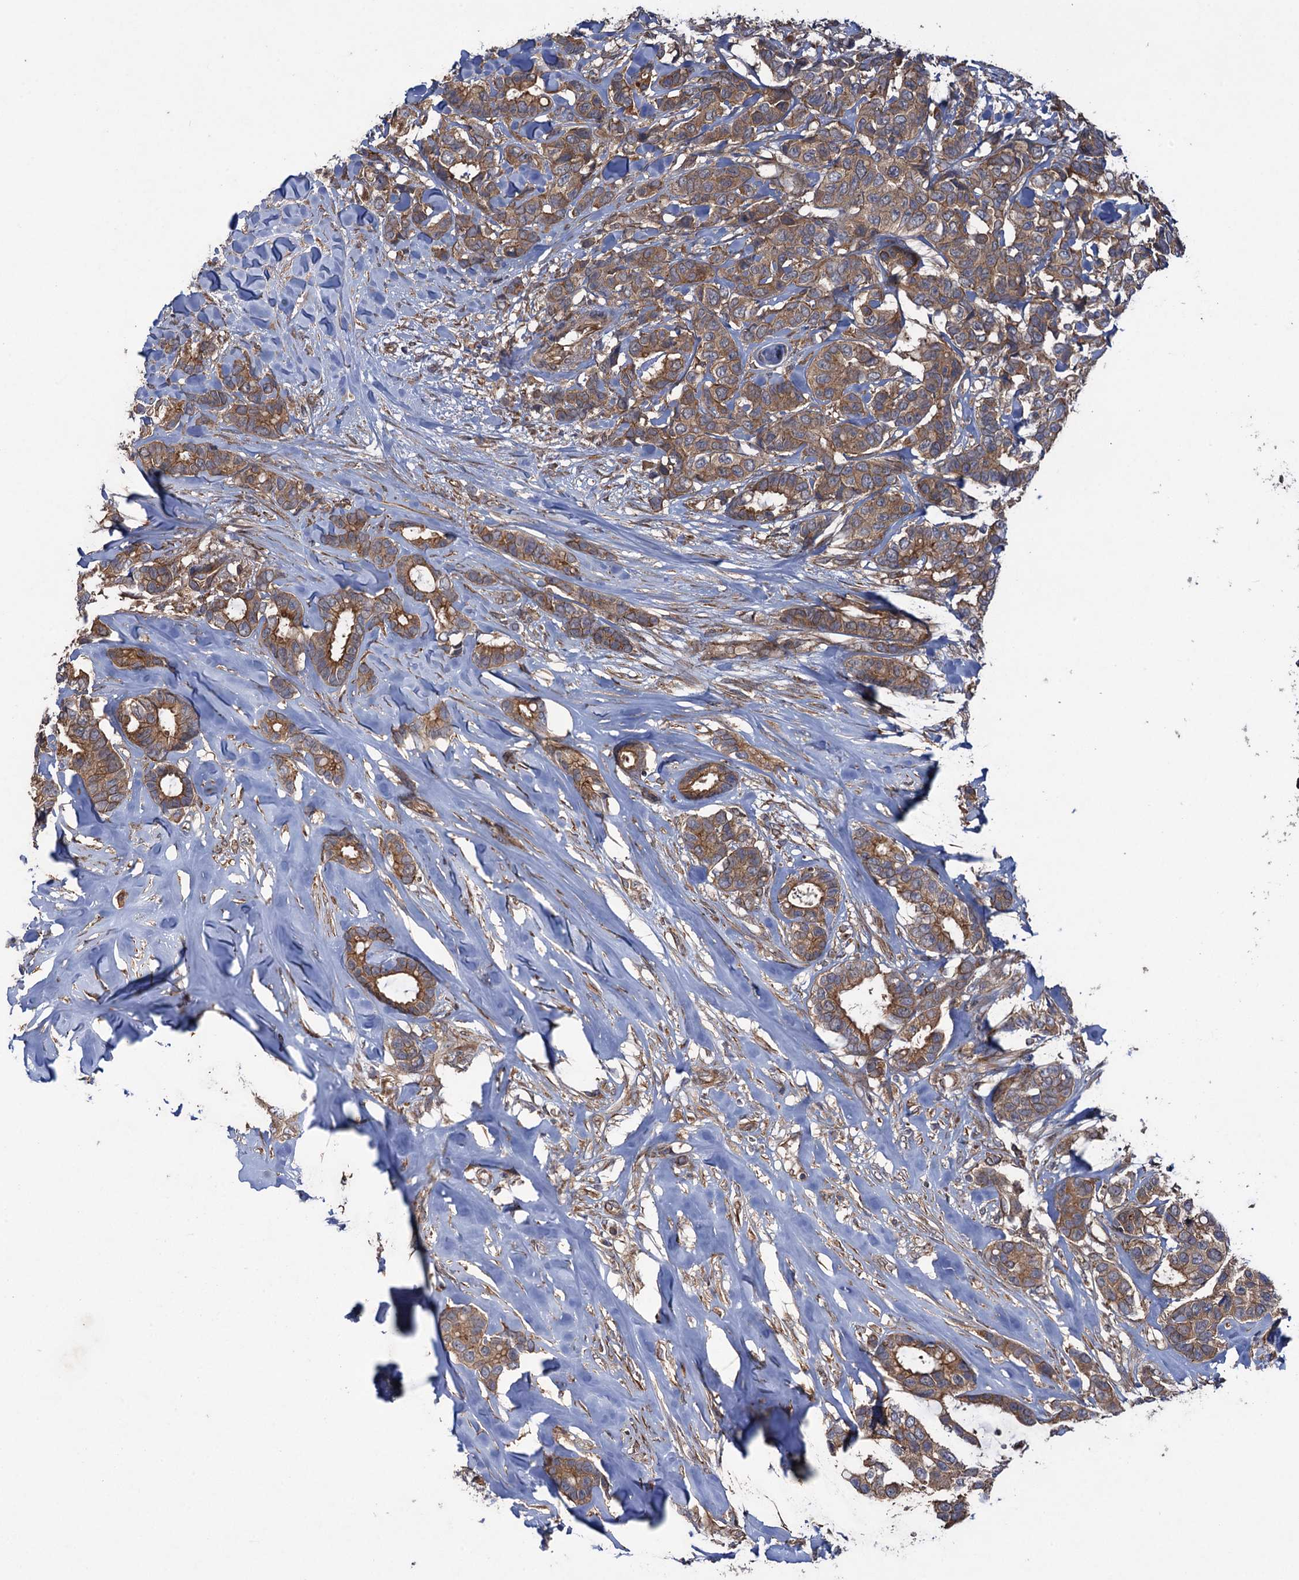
{"staining": {"intensity": "moderate", "quantity": ">75%", "location": "cytoplasmic/membranous"}, "tissue": "breast cancer", "cell_type": "Tumor cells", "image_type": "cancer", "snomed": [{"axis": "morphology", "description": "Duct carcinoma"}, {"axis": "topography", "description": "Breast"}], "caption": "This histopathology image exhibits IHC staining of breast invasive ductal carcinoma, with medium moderate cytoplasmic/membranous staining in approximately >75% of tumor cells.", "gene": "HAUS1", "patient": {"sex": "female", "age": 87}}